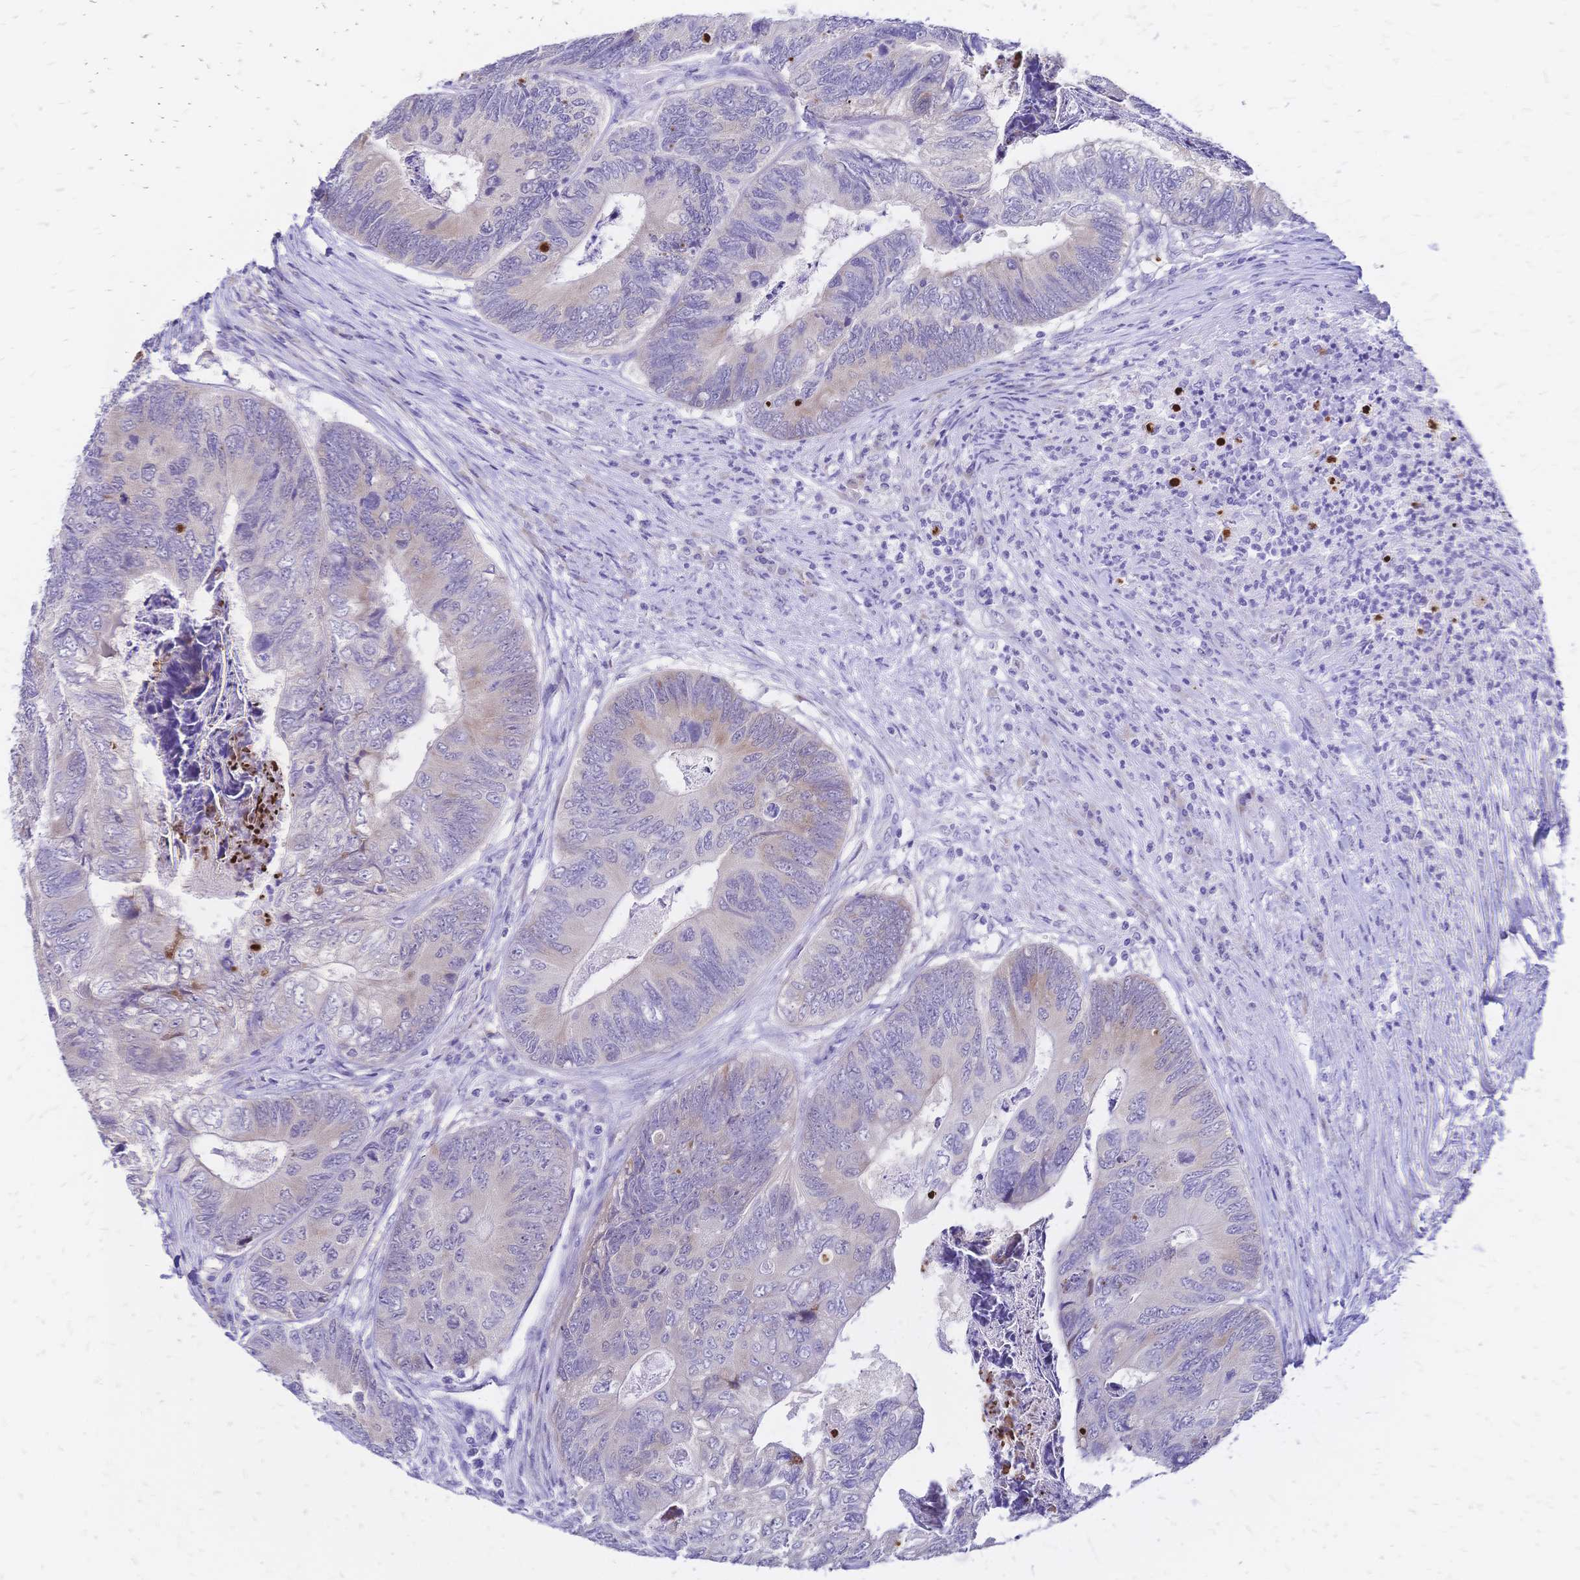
{"staining": {"intensity": "weak", "quantity": "<25%", "location": "cytoplasmic/membranous"}, "tissue": "colorectal cancer", "cell_type": "Tumor cells", "image_type": "cancer", "snomed": [{"axis": "morphology", "description": "Adenocarcinoma, NOS"}, {"axis": "topography", "description": "Colon"}], "caption": "Human adenocarcinoma (colorectal) stained for a protein using IHC displays no positivity in tumor cells.", "gene": "GRB7", "patient": {"sex": "female", "age": 67}}